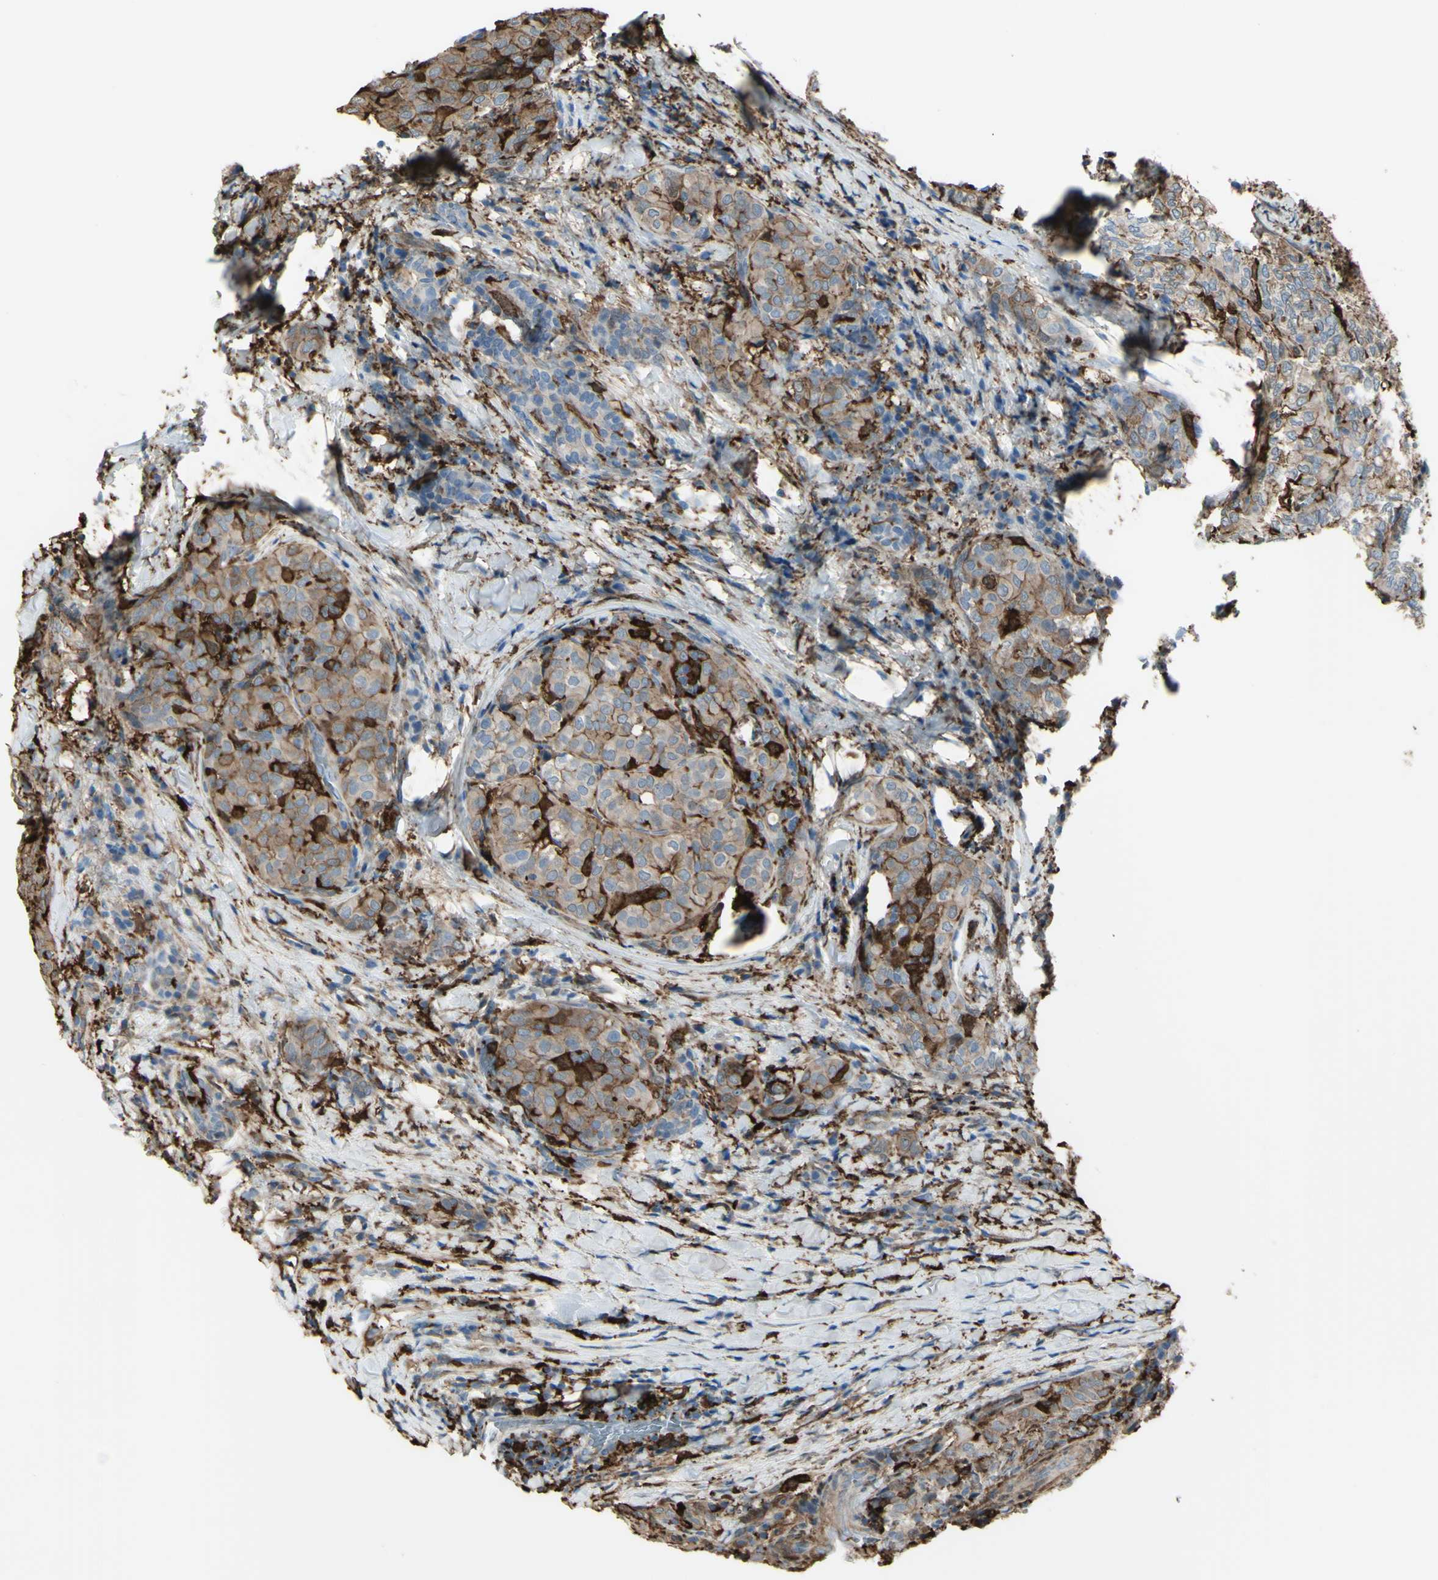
{"staining": {"intensity": "weak", "quantity": "25%-75%", "location": "cytoplasmic/membranous"}, "tissue": "thyroid cancer", "cell_type": "Tumor cells", "image_type": "cancer", "snomed": [{"axis": "morphology", "description": "Normal tissue, NOS"}, {"axis": "morphology", "description": "Papillary adenocarcinoma, NOS"}, {"axis": "topography", "description": "Thyroid gland"}], "caption": "Immunohistochemistry of thyroid cancer shows low levels of weak cytoplasmic/membranous positivity in about 25%-75% of tumor cells.", "gene": "GSN", "patient": {"sex": "female", "age": 30}}